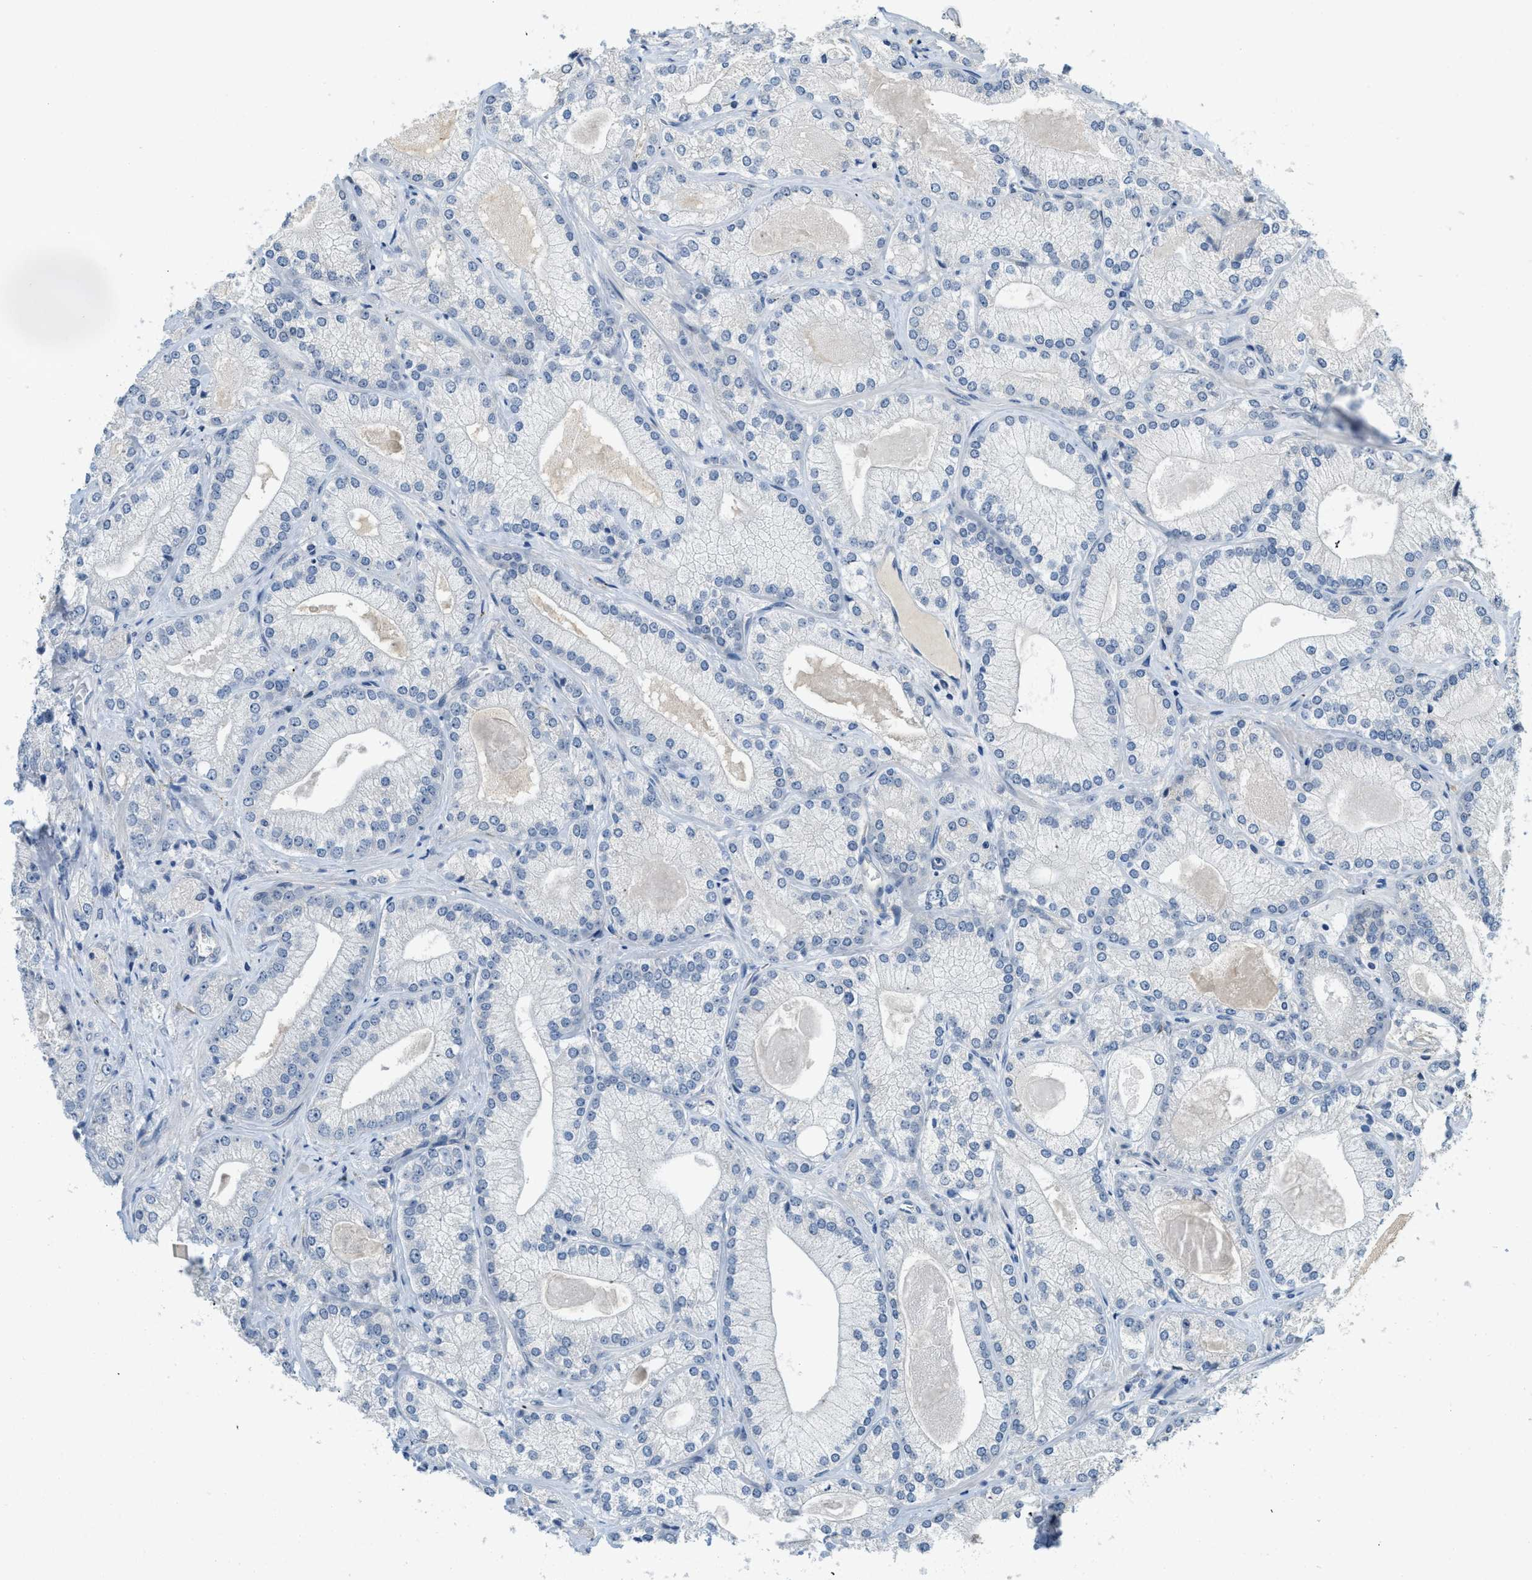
{"staining": {"intensity": "negative", "quantity": "none", "location": "none"}, "tissue": "prostate cancer", "cell_type": "Tumor cells", "image_type": "cancer", "snomed": [{"axis": "morphology", "description": "Adenocarcinoma, Low grade"}, {"axis": "topography", "description": "Prostate"}], "caption": "This is an immunohistochemistry (IHC) histopathology image of prostate cancer (adenocarcinoma (low-grade)). There is no expression in tumor cells.", "gene": "TMEM154", "patient": {"sex": "male", "age": 65}}